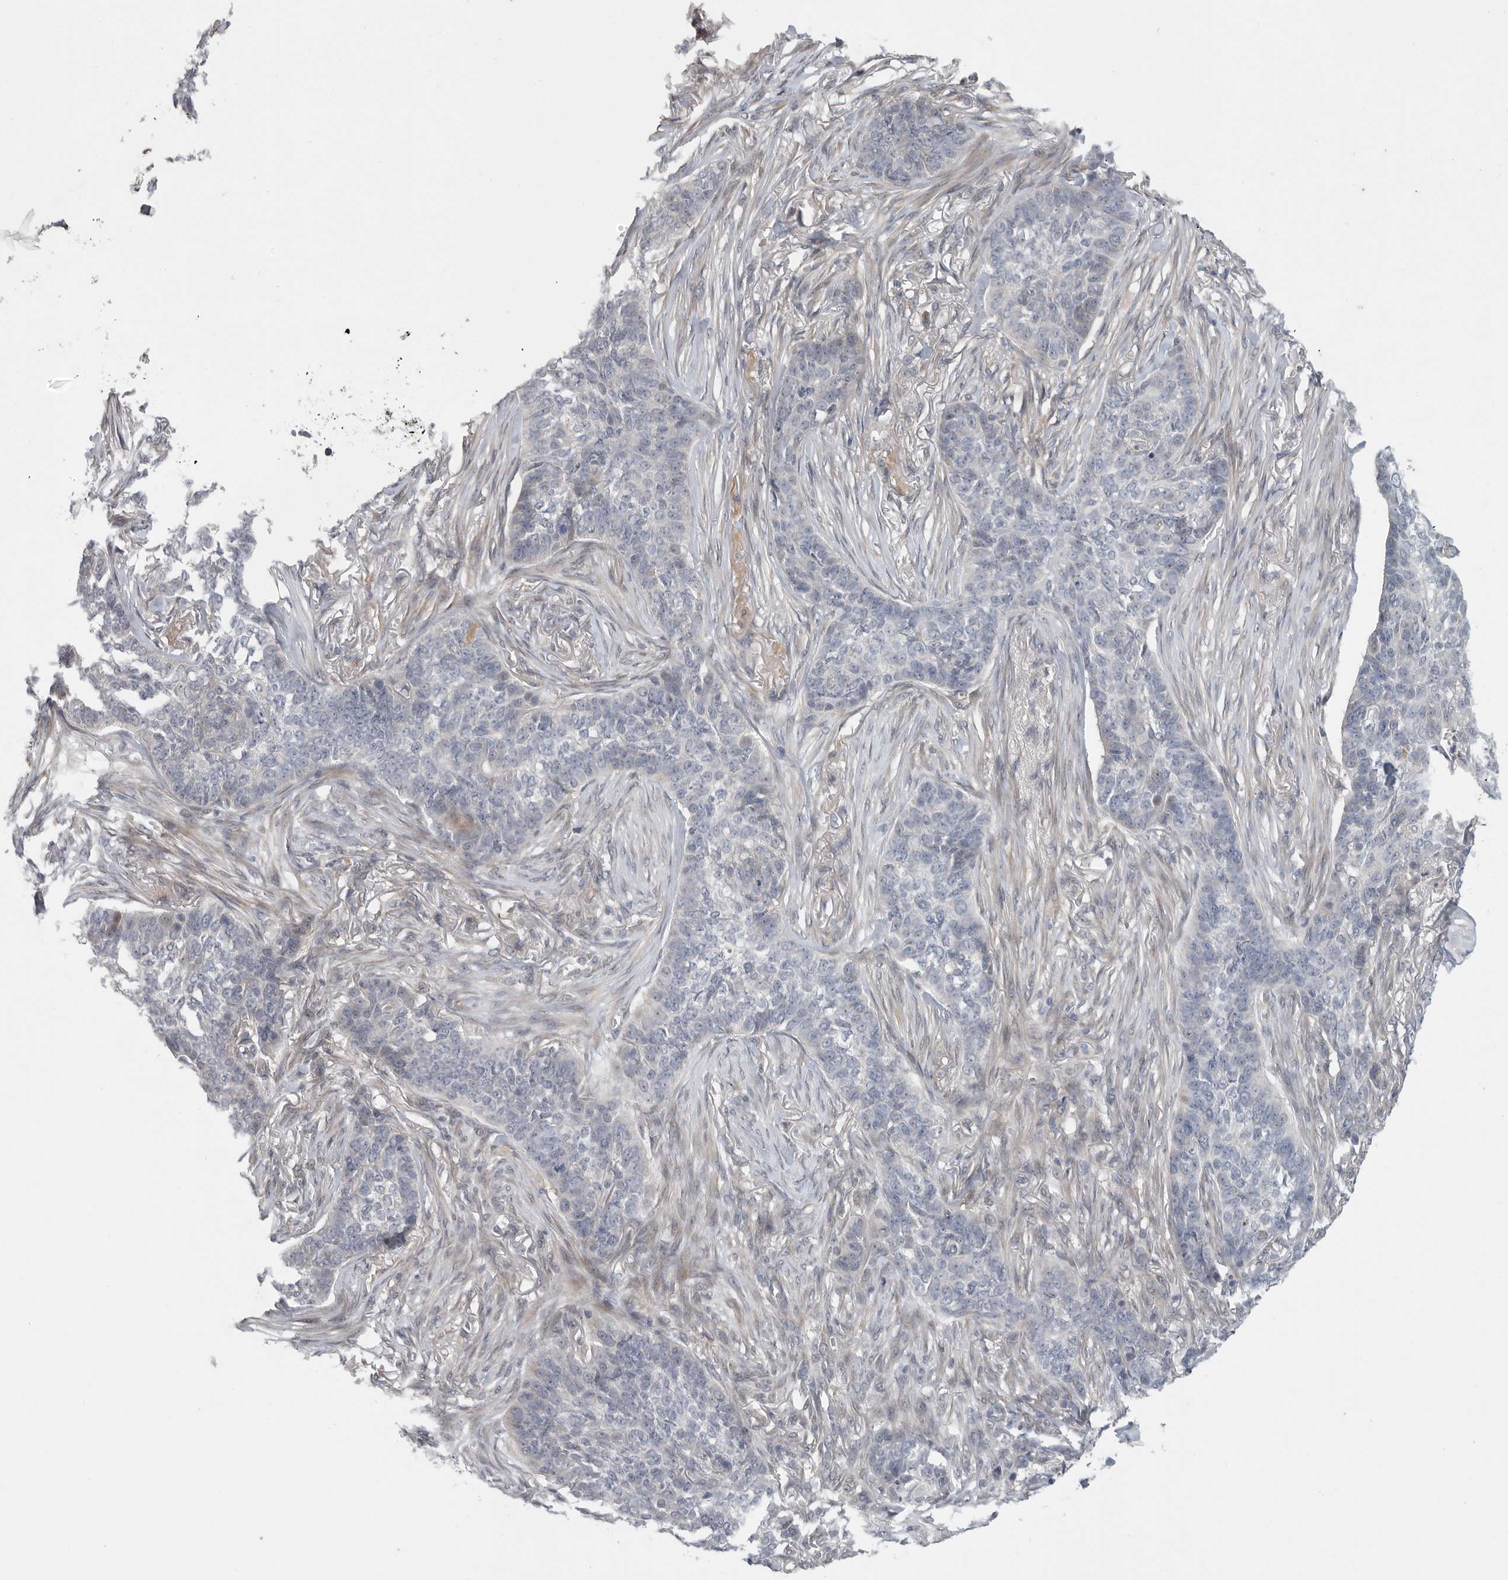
{"staining": {"intensity": "negative", "quantity": "none", "location": "none"}, "tissue": "skin cancer", "cell_type": "Tumor cells", "image_type": "cancer", "snomed": [{"axis": "morphology", "description": "Basal cell carcinoma"}, {"axis": "topography", "description": "Skin"}], "caption": "An image of human basal cell carcinoma (skin) is negative for staining in tumor cells.", "gene": "FBXO43", "patient": {"sex": "male", "age": 85}}